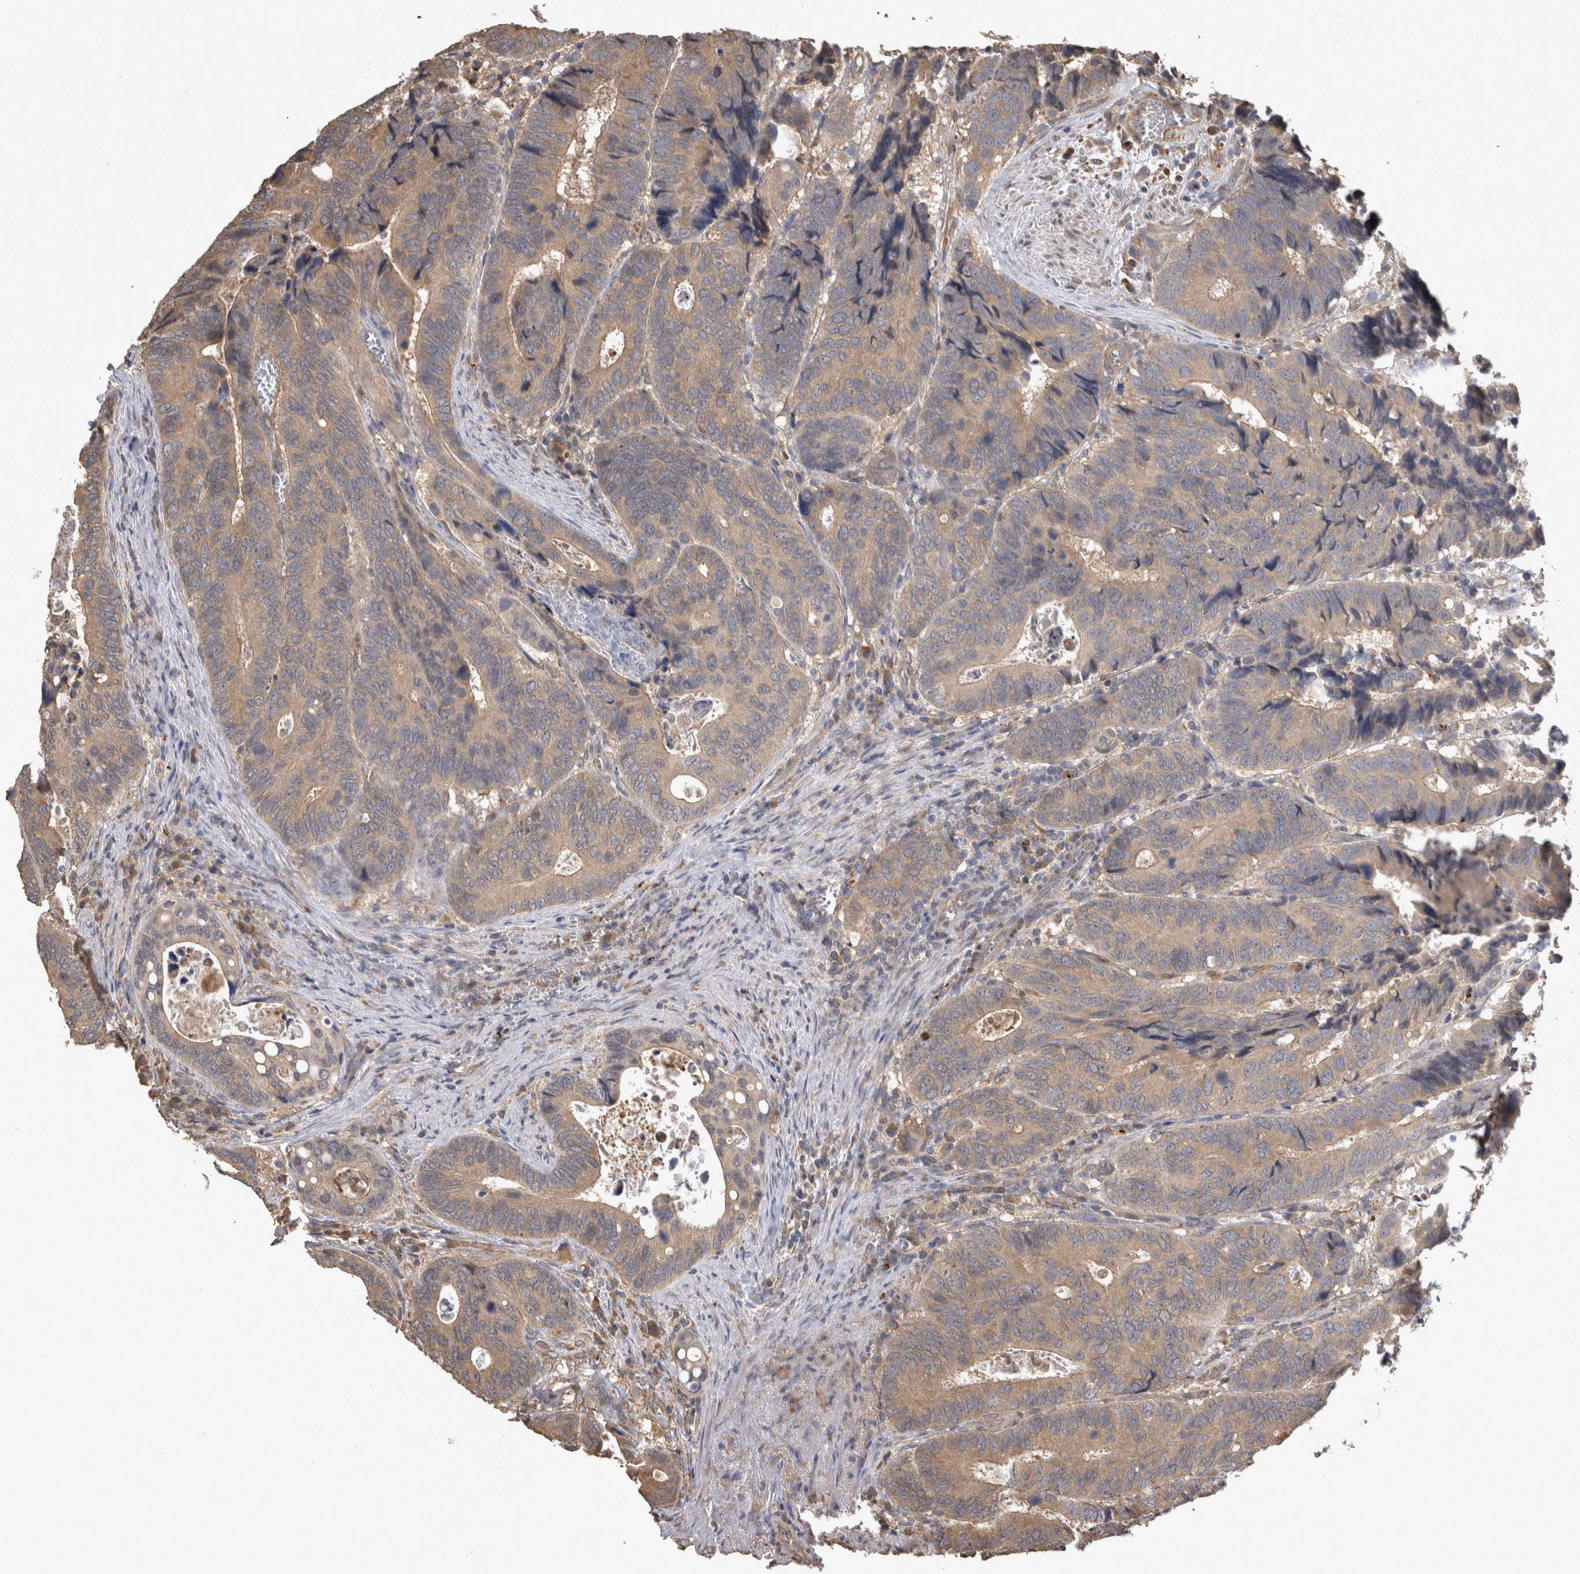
{"staining": {"intensity": "weak", "quantity": ">75%", "location": "cytoplasmic/membranous"}, "tissue": "colorectal cancer", "cell_type": "Tumor cells", "image_type": "cancer", "snomed": [{"axis": "morphology", "description": "Inflammation, NOS"}, {"axis": "morphology", "description": "Adenocarcinoma, NOS"}, {"axis": "topography", "description": "Colon"}], "caption": "The image shows a brown stain indicating the presence of a protein in the cytoplasmic/membranous of tumor cells in adenocarcinoma (colorectal).", "gene": "TMED7", "patient": {"sex": "male", "age": 72}}